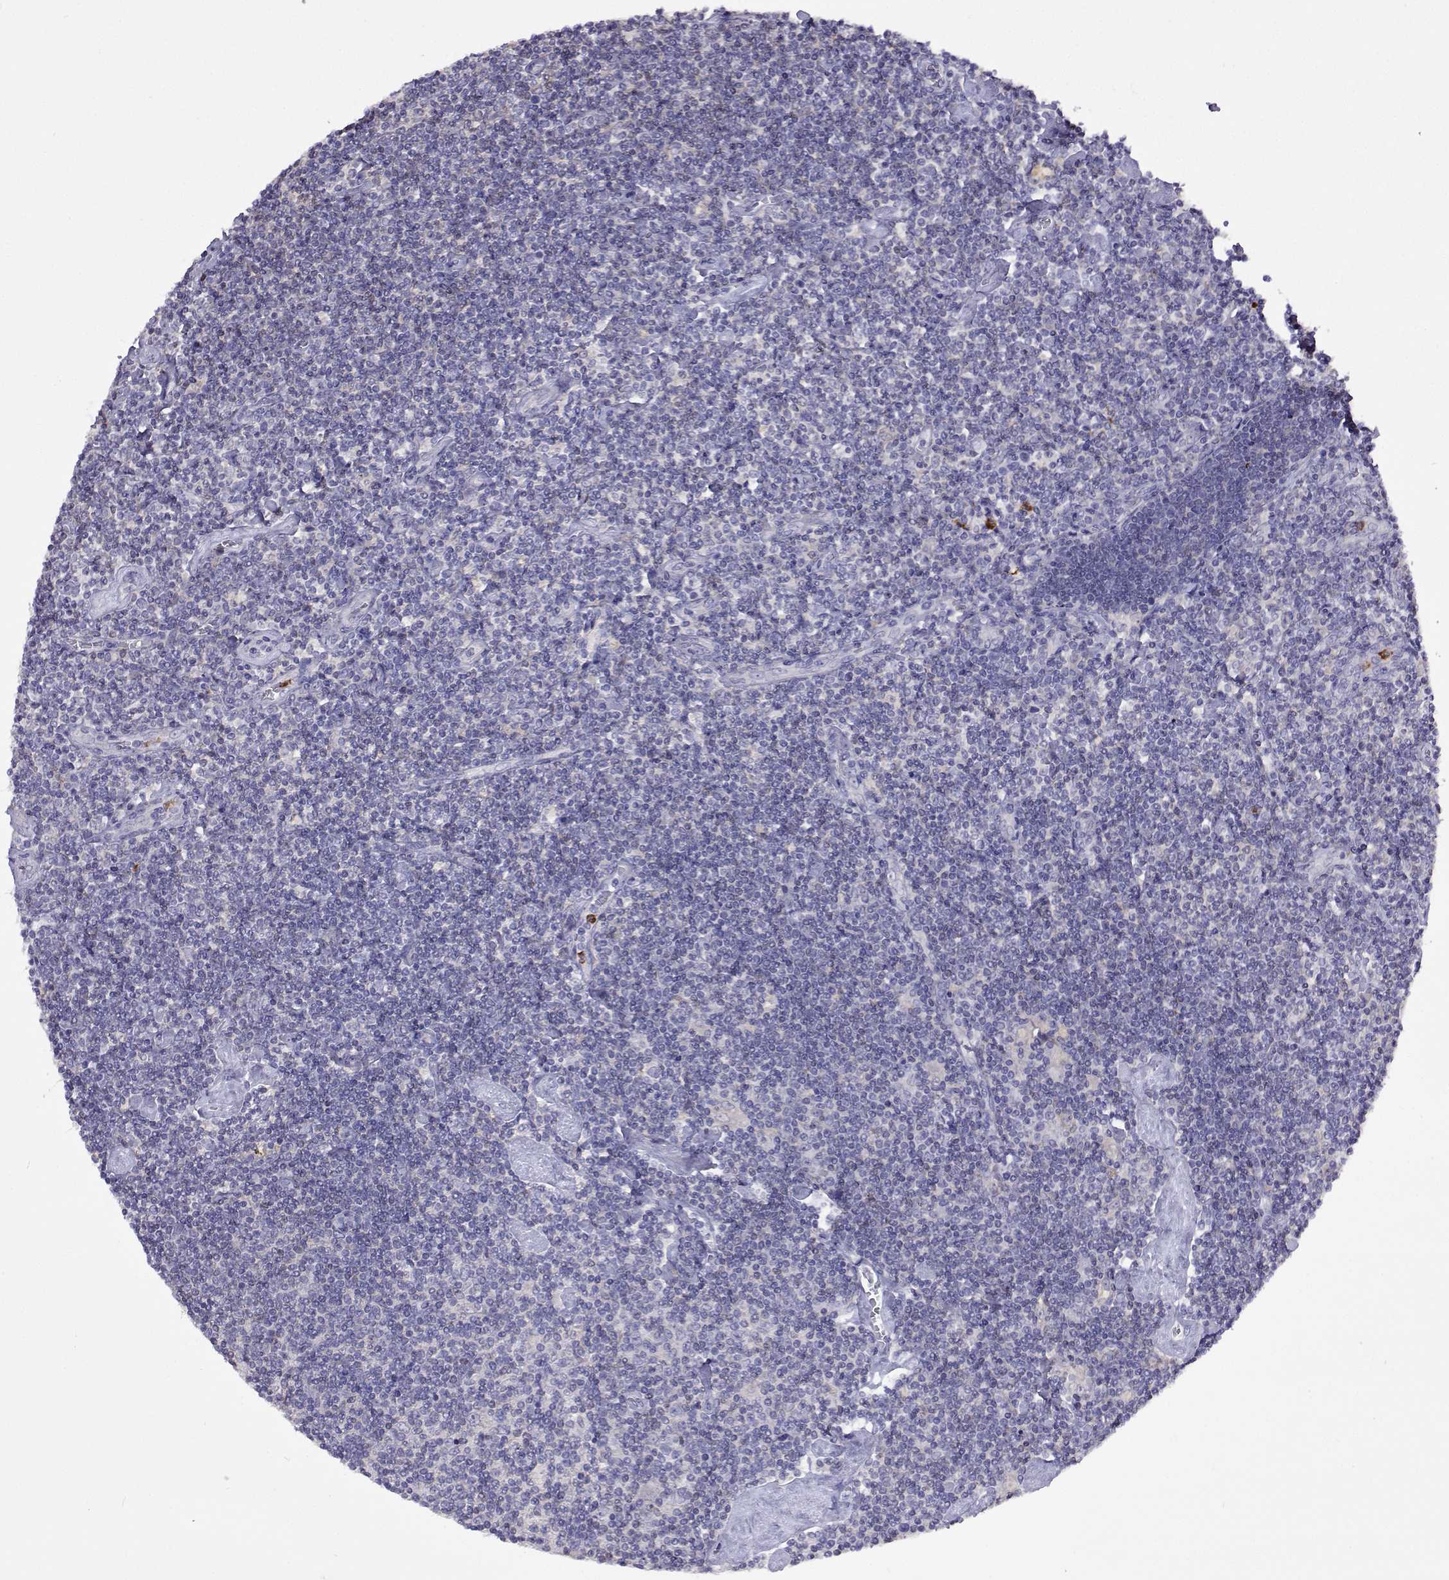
{"staining": {"intensity": "negative", "quantity": "none", "location": "none"}, "tissue": "lymphoma", "cell_type": "Tumor cells", "image_type": "cancer", "snomed": [{"axis": "morphology", "description": "Hodgkin's disease, NOS"}, {"axis": "topography", "description": "Lymph node"}], "caption": "Tumor cells show no significant positivity in Hodgkin's disease. (DAB IHC visualized using brightfield microscopy, high magnification).", "gene": "SULT2A1", "patient": {"sex": "male", "age": 40}}